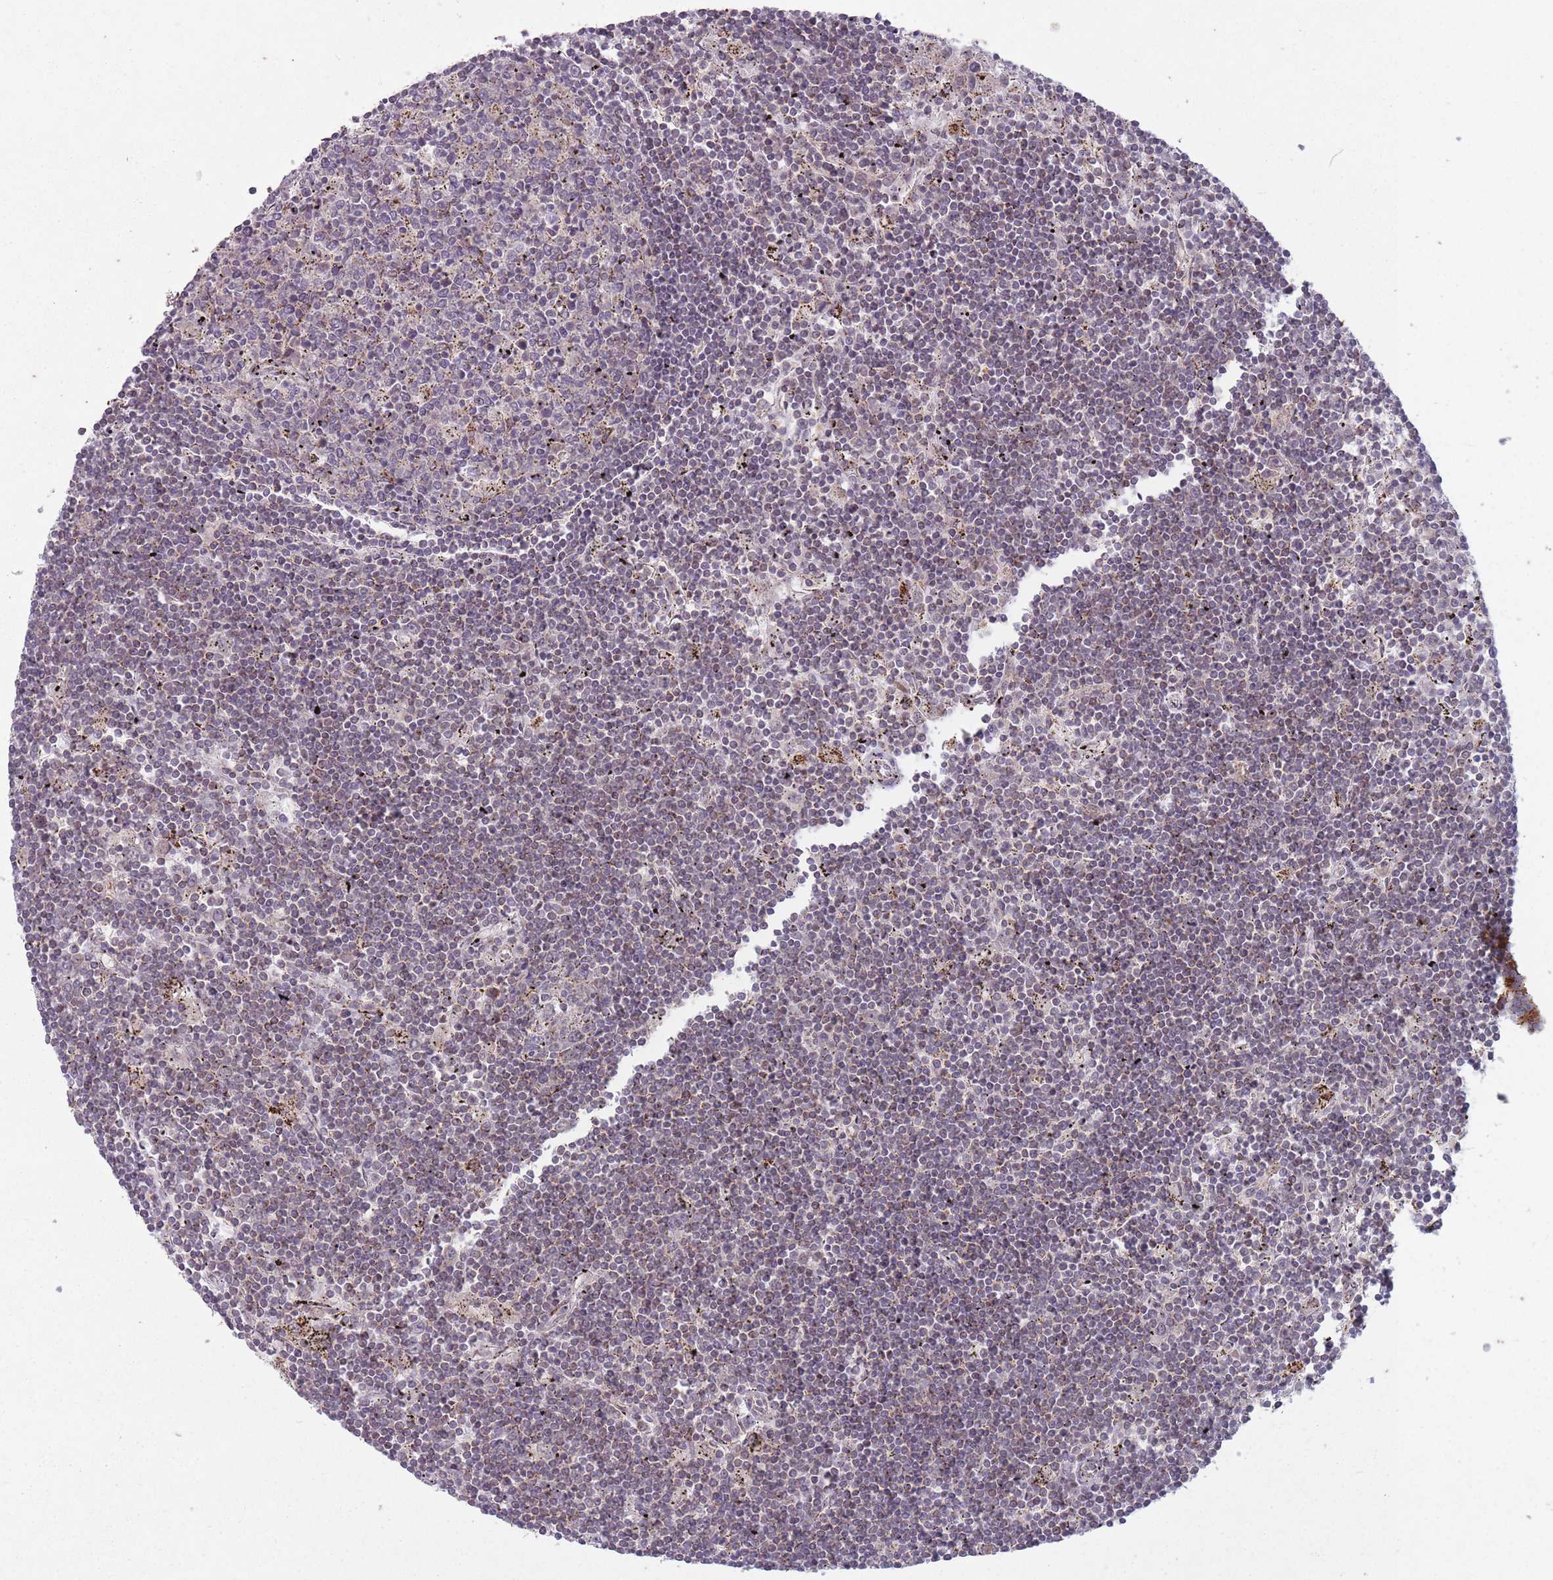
{"staining": {"intensity": "moderate", "quantity": ">75%", "location": "cytoplasmic/membranous"}, "tissue": "lymphoma", "cell_type": "Tumor cells", "image_type": "cancer", "snomed": [{"axis": "morphology", "description": "Malignant lymphoma, non-Hodgkin's type, Low grade"}, {"axis": "topography", "description": "Spleen"}], "caption": "A photomicrograph of lymphoma stained for a protein displays moderate cytoplasmic/membranous brown staining in tumor cells.", "gene": "OR10Q1", "patient": {"sex": "male", "age": 76}}